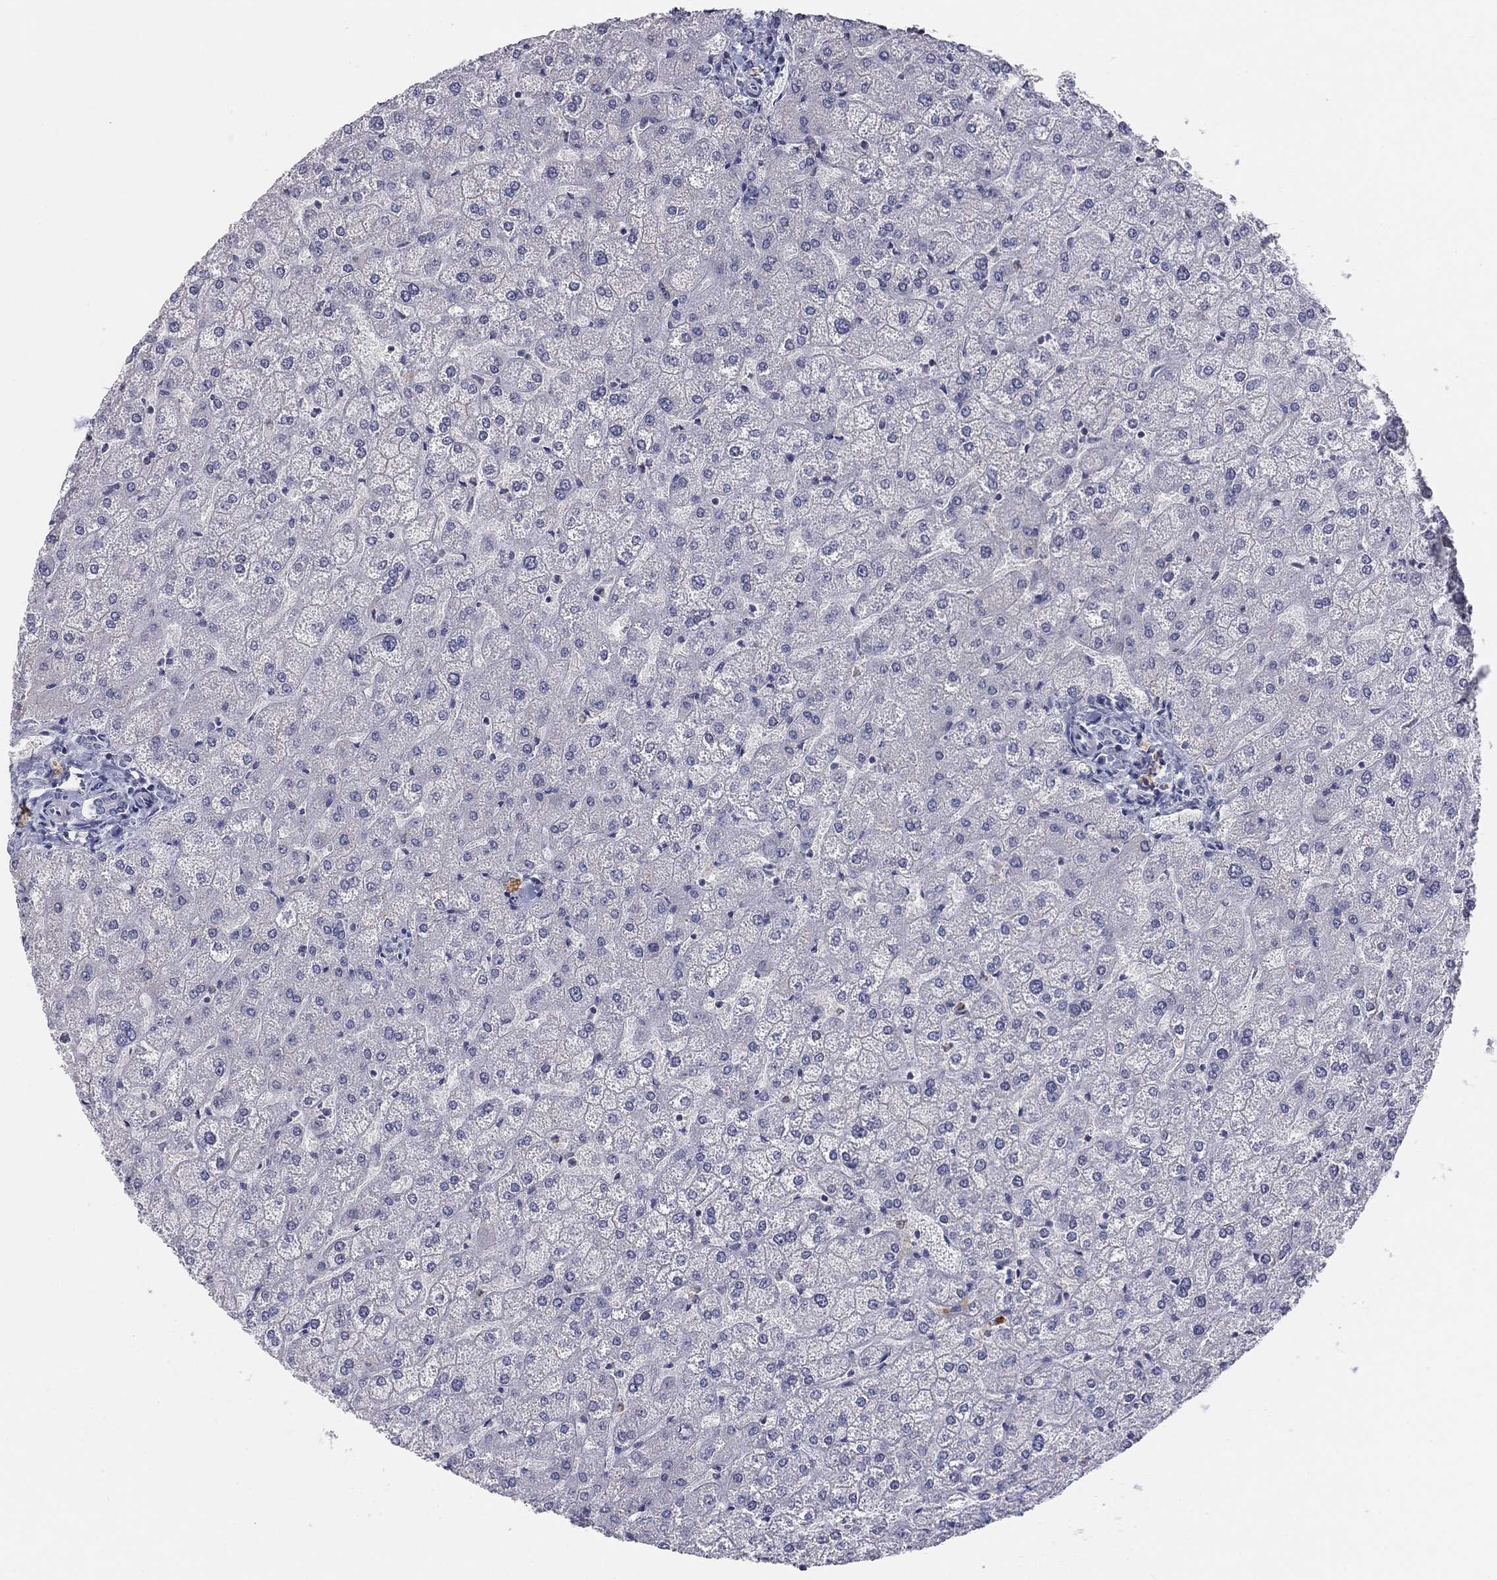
{"staining": {"intensity": "negative", "quantity": "none", "location": "none"}, "tissue": "liver", "cell_type": "Cholangiocytes", "image_type": "normal", "snomed": [{"axis": "morphology", "description": "Normal tissue, NOS"}, {"axis": "topography", "description": "Liver"}], "caption": "Histopathology image shows no significant protein positivity in cholangiocytes of benign liver. (DAB immunohistochemistry (IHC), high magnification).", "gene": "AMN1", "patient": {"sex": "female", "age": 32}}